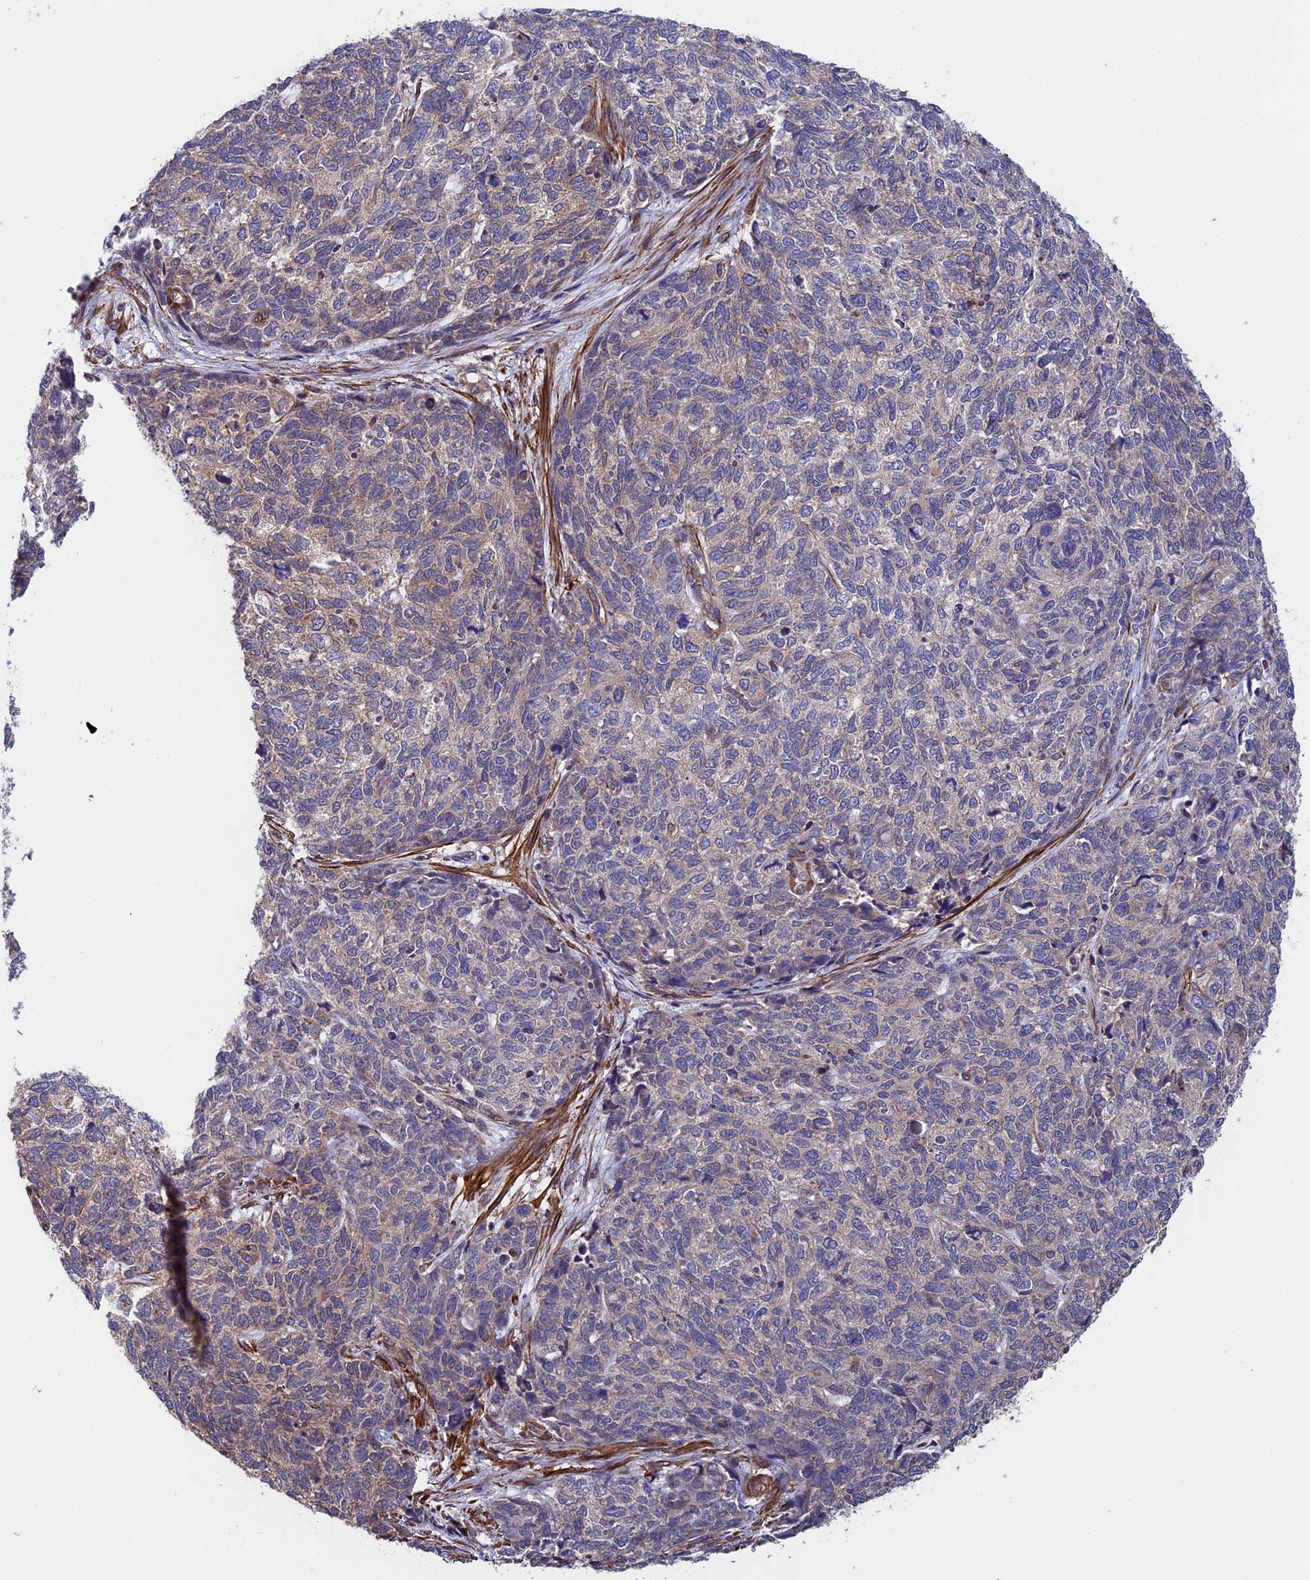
{"staining": {"intensity": "moderate", "quantity": "<25%", "location": "cytoplasmic/membranous"}, "tissue": "cervical cancer", "cell_type": "Tumor cells", "image_type": "cancer", "snomed": [{"axis": "morphology", "description": "Squamous cell carcinoma, NOS"}, {"axis": "topography", "description": "Cervix"}], "caption": "Immunohistochemistry (IHC) of human cervical cancer (squamous cell carcinoma) exhibits low levels of moderate cytoplasmic/membranous expression in about <25% of tumor cells. (Brightfield microscopy of DAB IHC at high magnification).", "gene": "SLC9A5", "patient": {"sex": "female", "age": 63}}